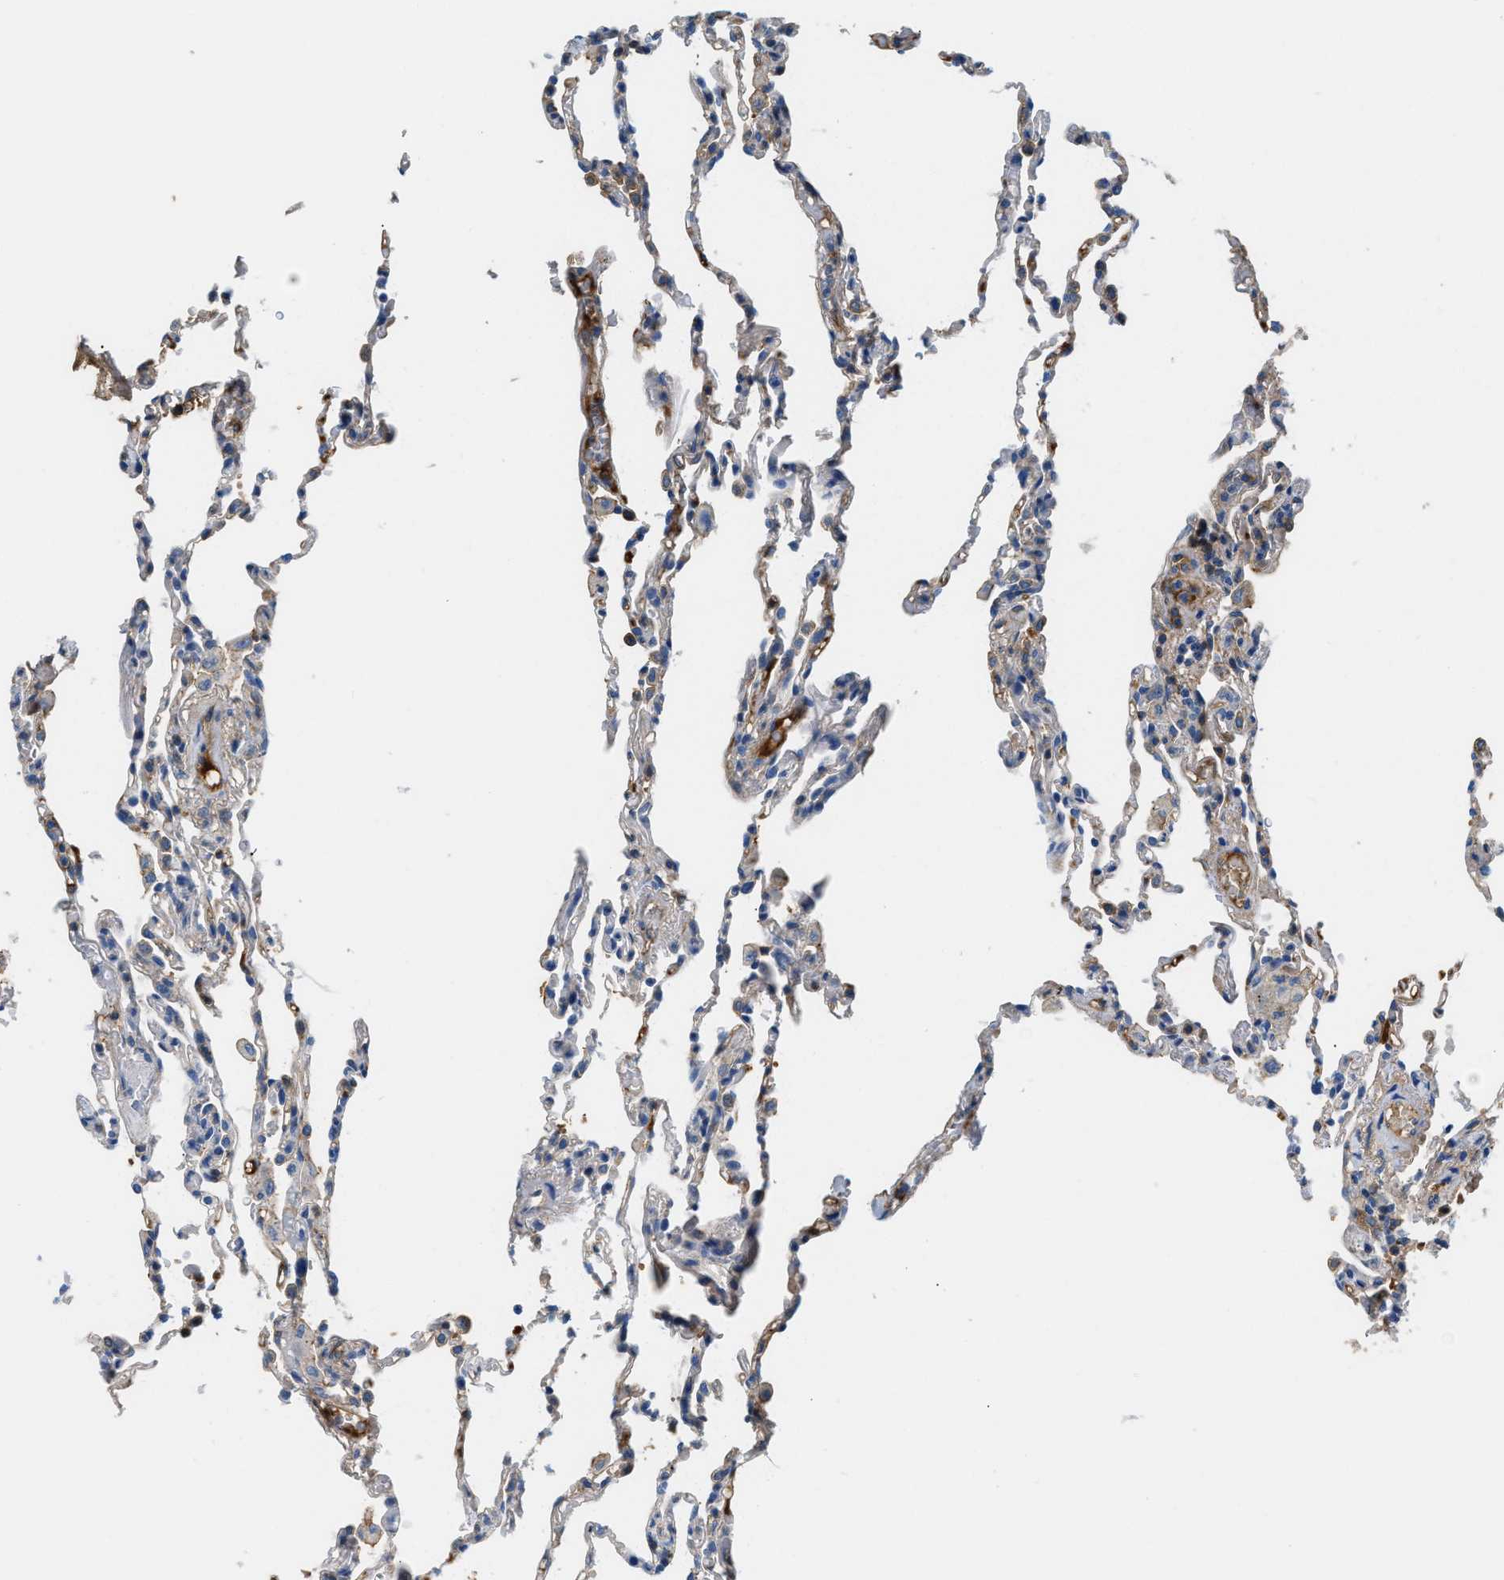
{"staining": {"intensity": "moderate", "quantity": "<25%", "location": "cytoplasmic/membranous"}, "tissue": "lung", "cell_type": "Alveolar cells", "image_type": "normal", "snomed": [{"axis": "morphology", "description": "Normal tissue, NOS"}, {"axis": "topography", "description": "Lung"}], "caption": "Protein analysis of unremarkable lung shows moderate cytoplasmic/membranous positivity in about <25% of alveolar cells. (DAB IHC with brightfield microscopy, high magnification).", "gene": "CFI", "patient": {"sex": "male", "age": 59}}